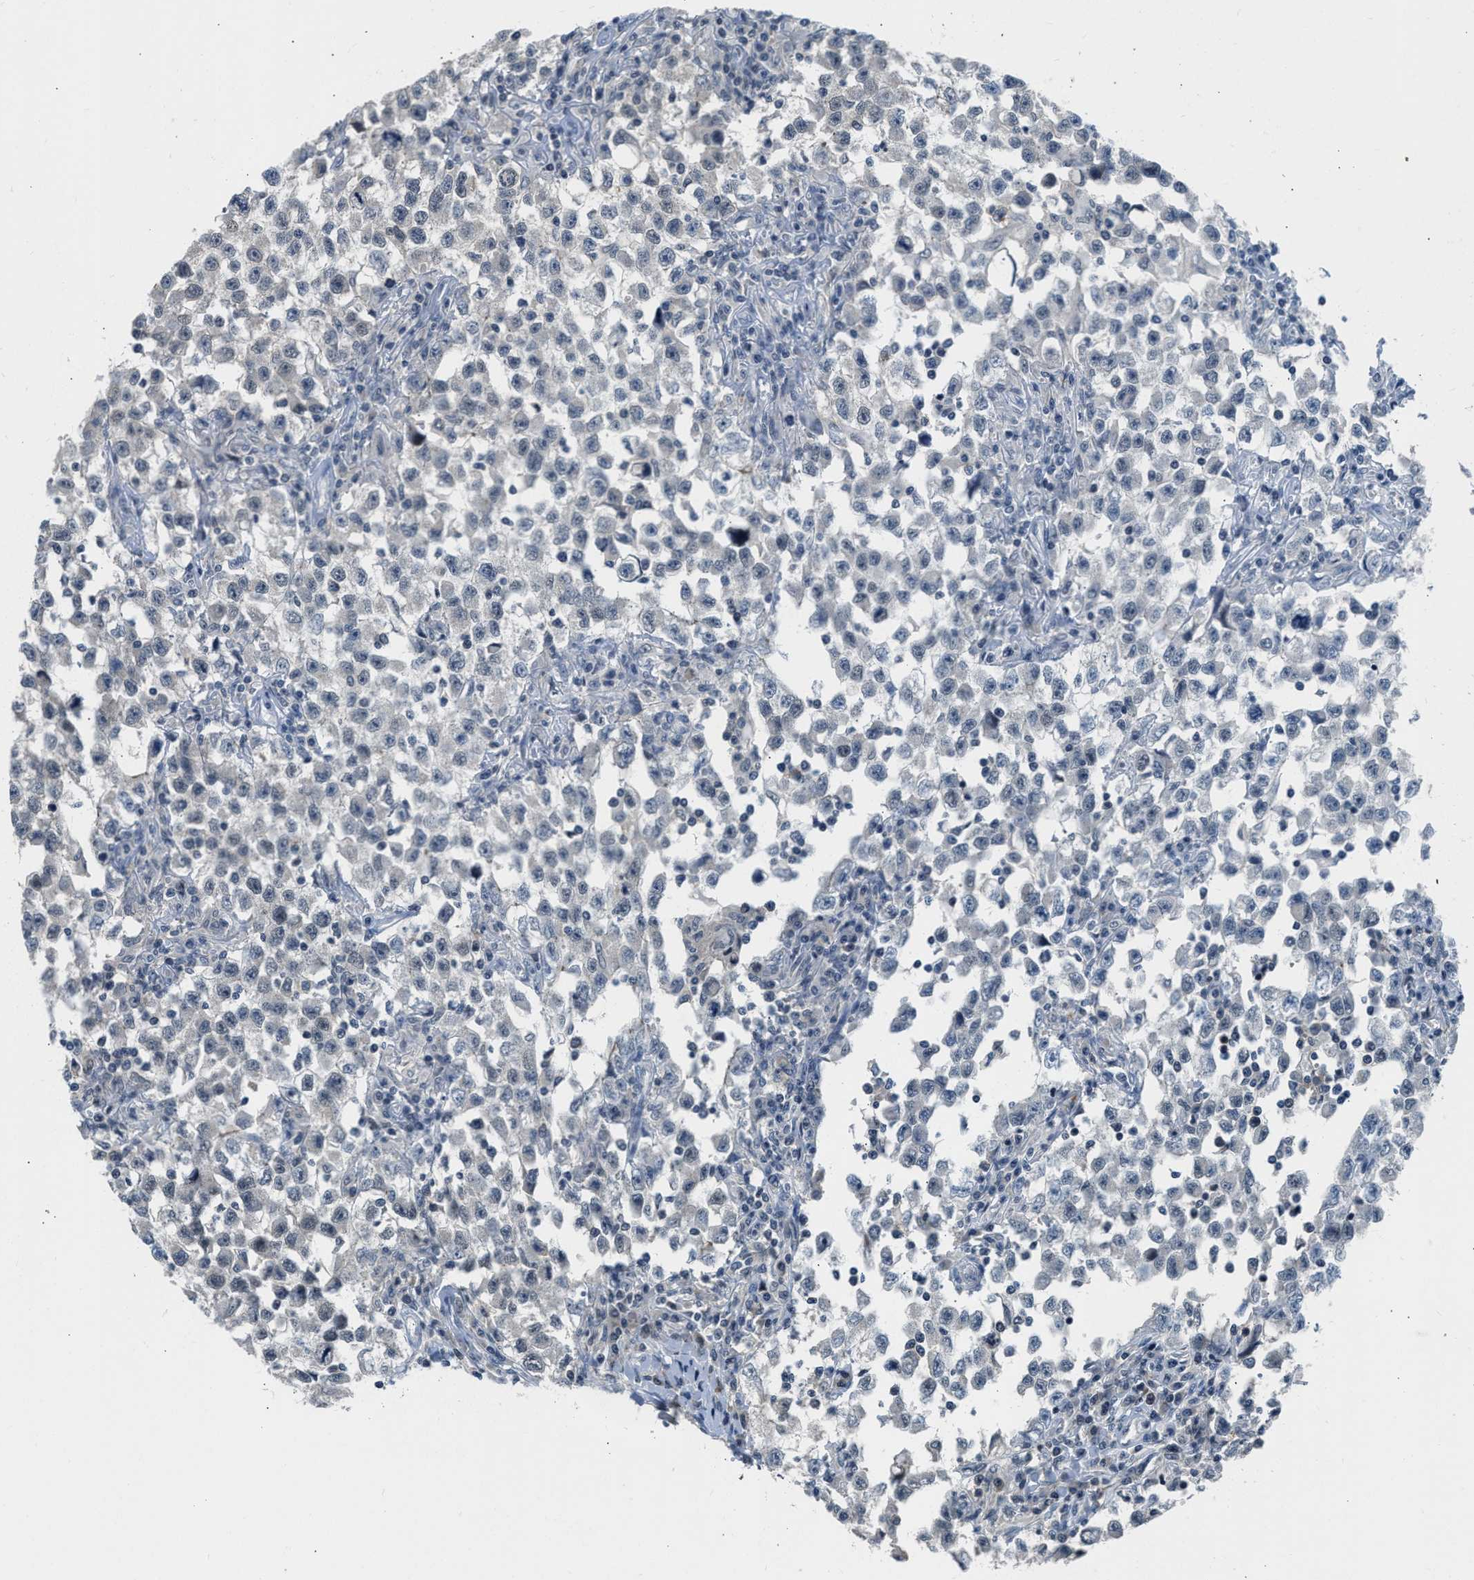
{"staining": {"intensity": "negative", "quantity": "none", "location": "none"}, "tissue": "testis cancer", "cell_type": "Tumor cells", "image_type": "cancer", "snomed": [{"axis": "morphology", "description": "Carcinoma, Embryonal, NOS"}, {"axis": "topography", "description": "Testis"}], "caption": "Tumor cells are negative for brown protein staining in testis cancer (embryonal carcinoma). The staining was performed using DAB (3,3'-diaminobenzidine) to visualize the protein expression in brown, while the nuclei were stained in blue with hematoxylin (Magnification: 20x).", "gene": "TTBK2", "patient": {"sex": "male", "age": 21}}